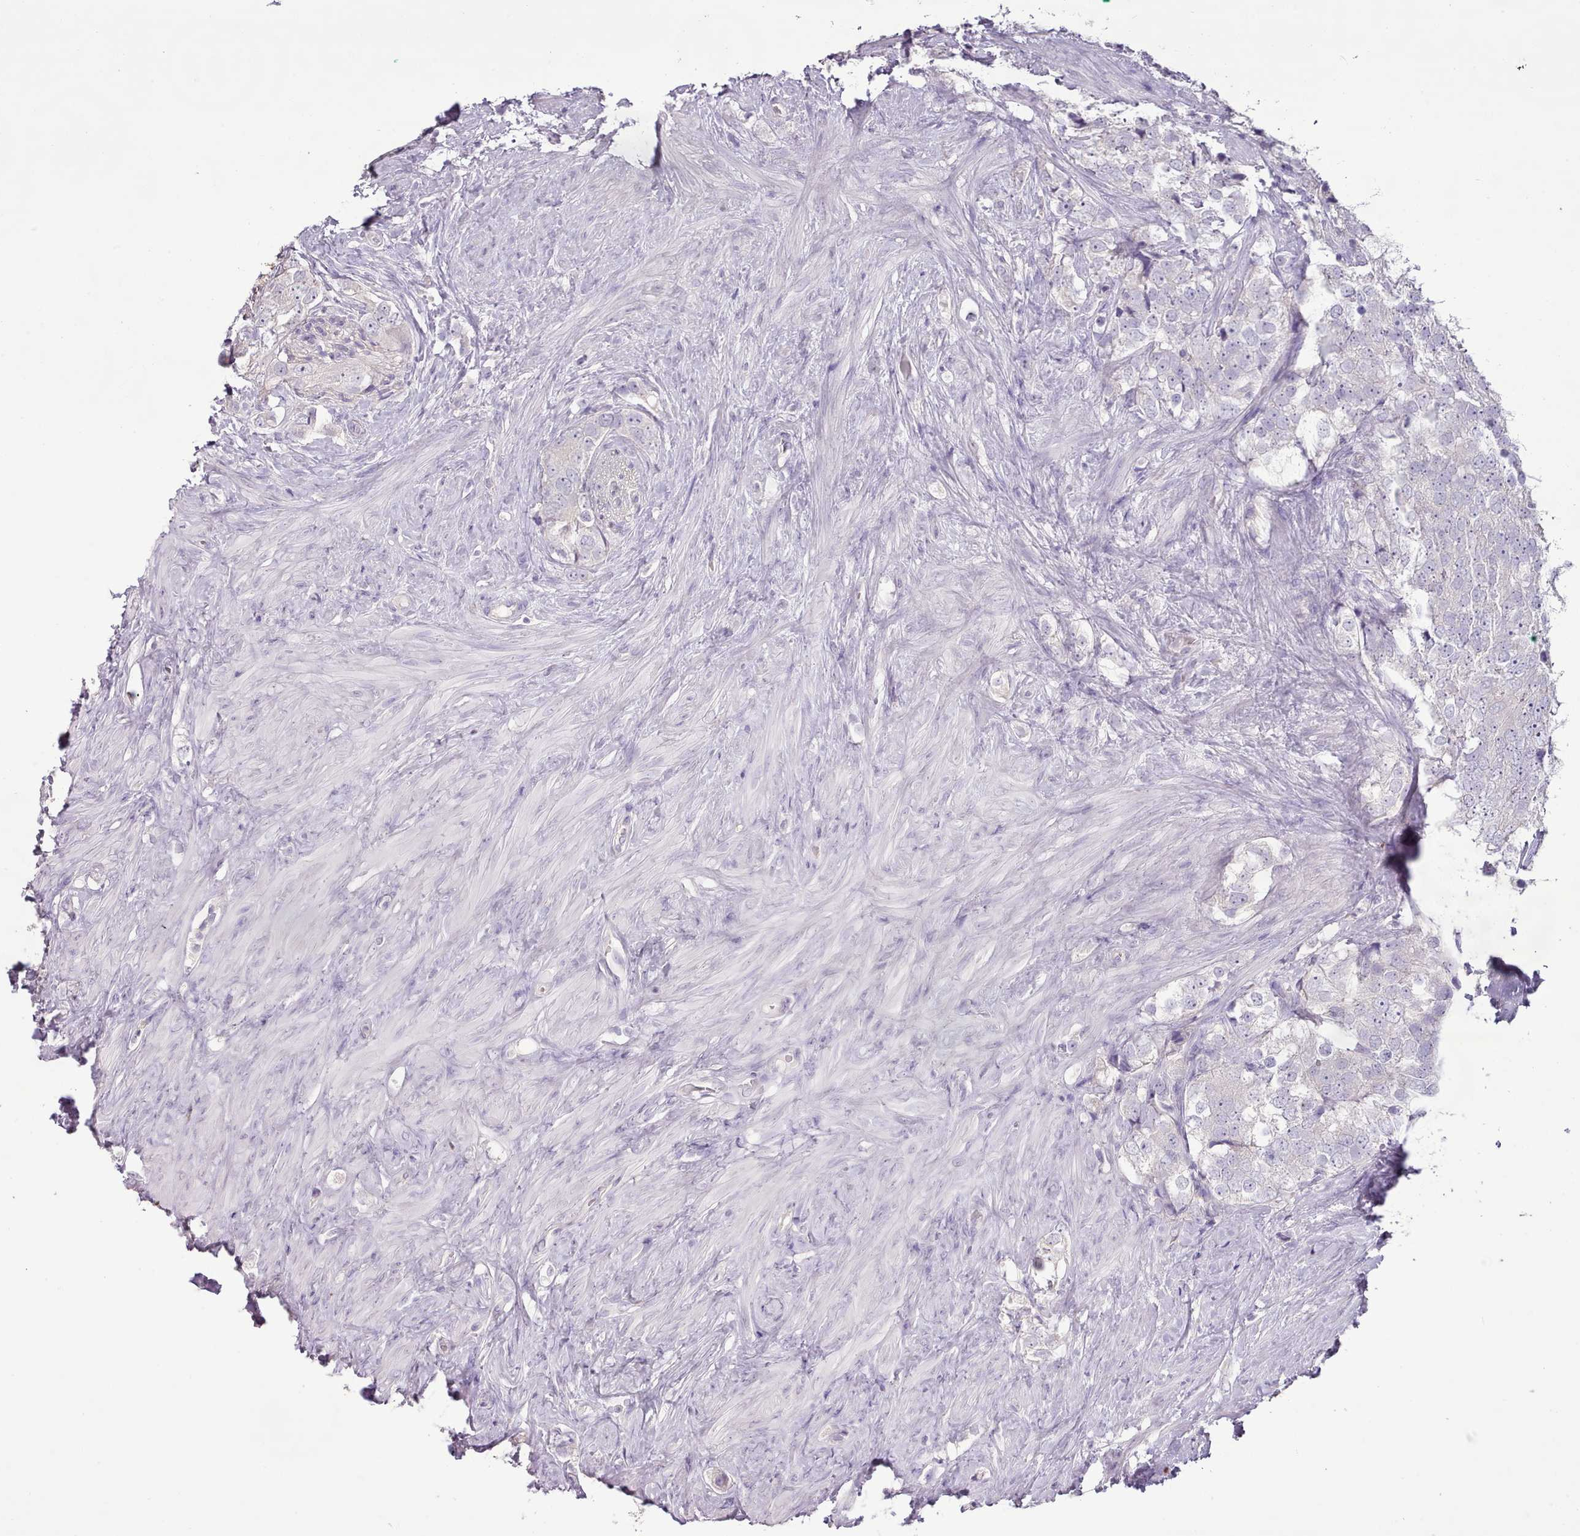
{"staining": {"intensity": "negative", "quantity": "none", "location": "none"}, "tissue": "prostate cancer", "cell_type": "Tumor cells", "image_type": "cancer", "snomed": [{"axis": "morphology", "description": "Adenocarcinoma, High grade"}, {"axis": "topography", "description": "Prostate"}], "caption": "Image shows no protein positivity in tumor cells of prostate cancer tissue.", "gene": "BLOC1S2", "patient": {"sex": "male", "age": 49}}